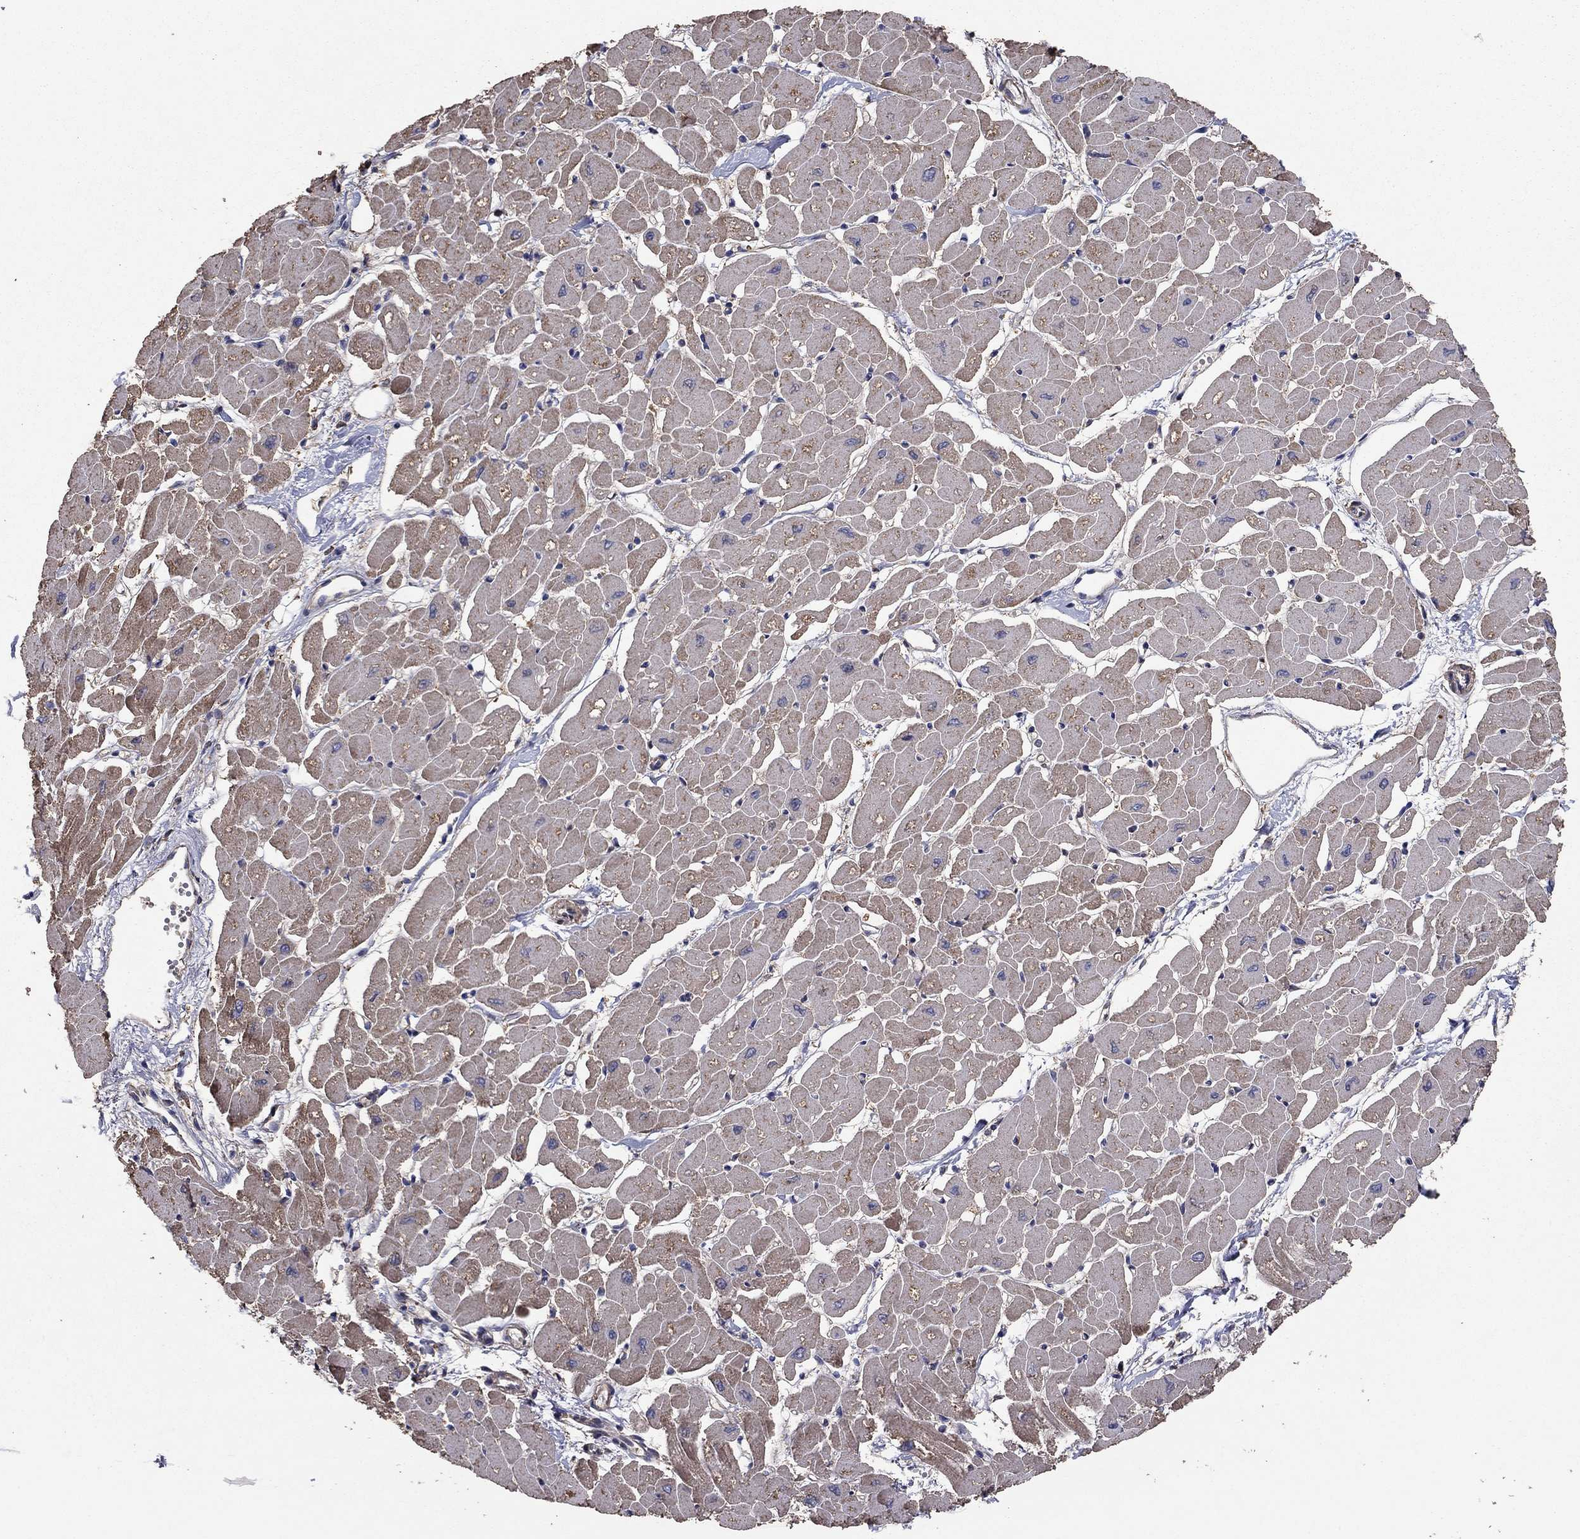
{"staining": {"intensity": "moderate", "quantity": "25%-75%", "location": "cytoplasmic/membranous"}, "tissue": "heart muscle", "cell_type": "Cardiomyocytes", "image_type": "normal", "snomed": [{"axis": "morphology", "description": "Normal tissue, NOS"}, {"axis": "topography", "description": "Heart"}], "caption": "Protein staining by immunohistochemistry shows moderate cytoplasmic/membranous expression in approximately 25%-75% of cardiomyocytes in normal heart muscle. (DAB = brown stain, brightfield microscopy at high magnification).", "gene": "FLT4", "patient": {"sex": "male", "age": 57}}